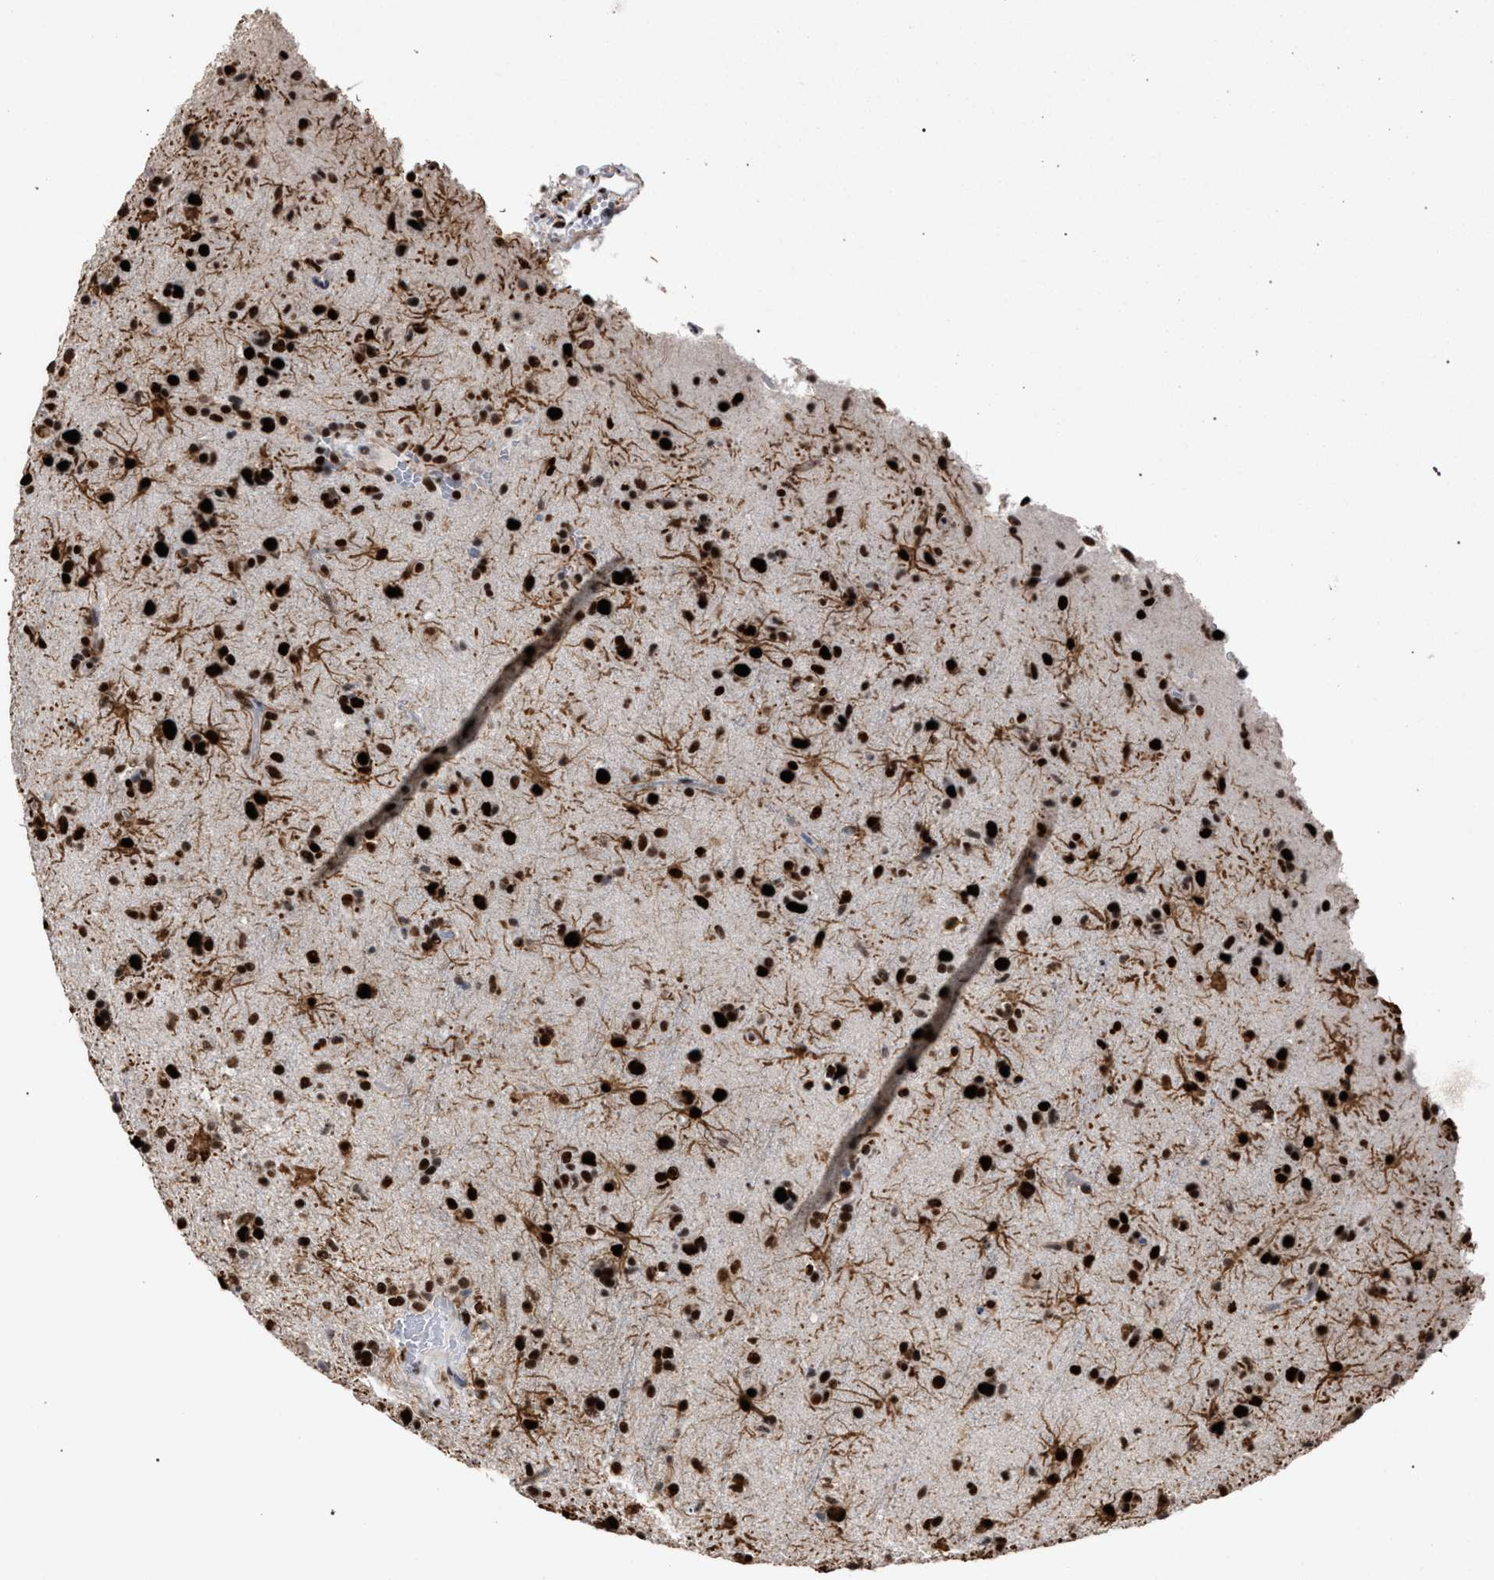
{"staining": {"intensity": "strong", "quantity": ">75%", "location": "nuclear"}, "tissue": "glioma", "cell_type": "Tumor cells", "image_type": "cancer", "snomed": [{"axis": "morphology", "description": "Glioma, malignant, Low grade"}, {"axis": "topography", "description": "Brain"}], "caption": "Glioma tissue displays strong nuclear expression in approximately >75% of tumor cells, visualized by immunohistochemistry. The protein is shown in brown color, while the nuclei are stained blue.", "gene": "TP53BP1", "patient": {"sex": "male", "age": 65}}